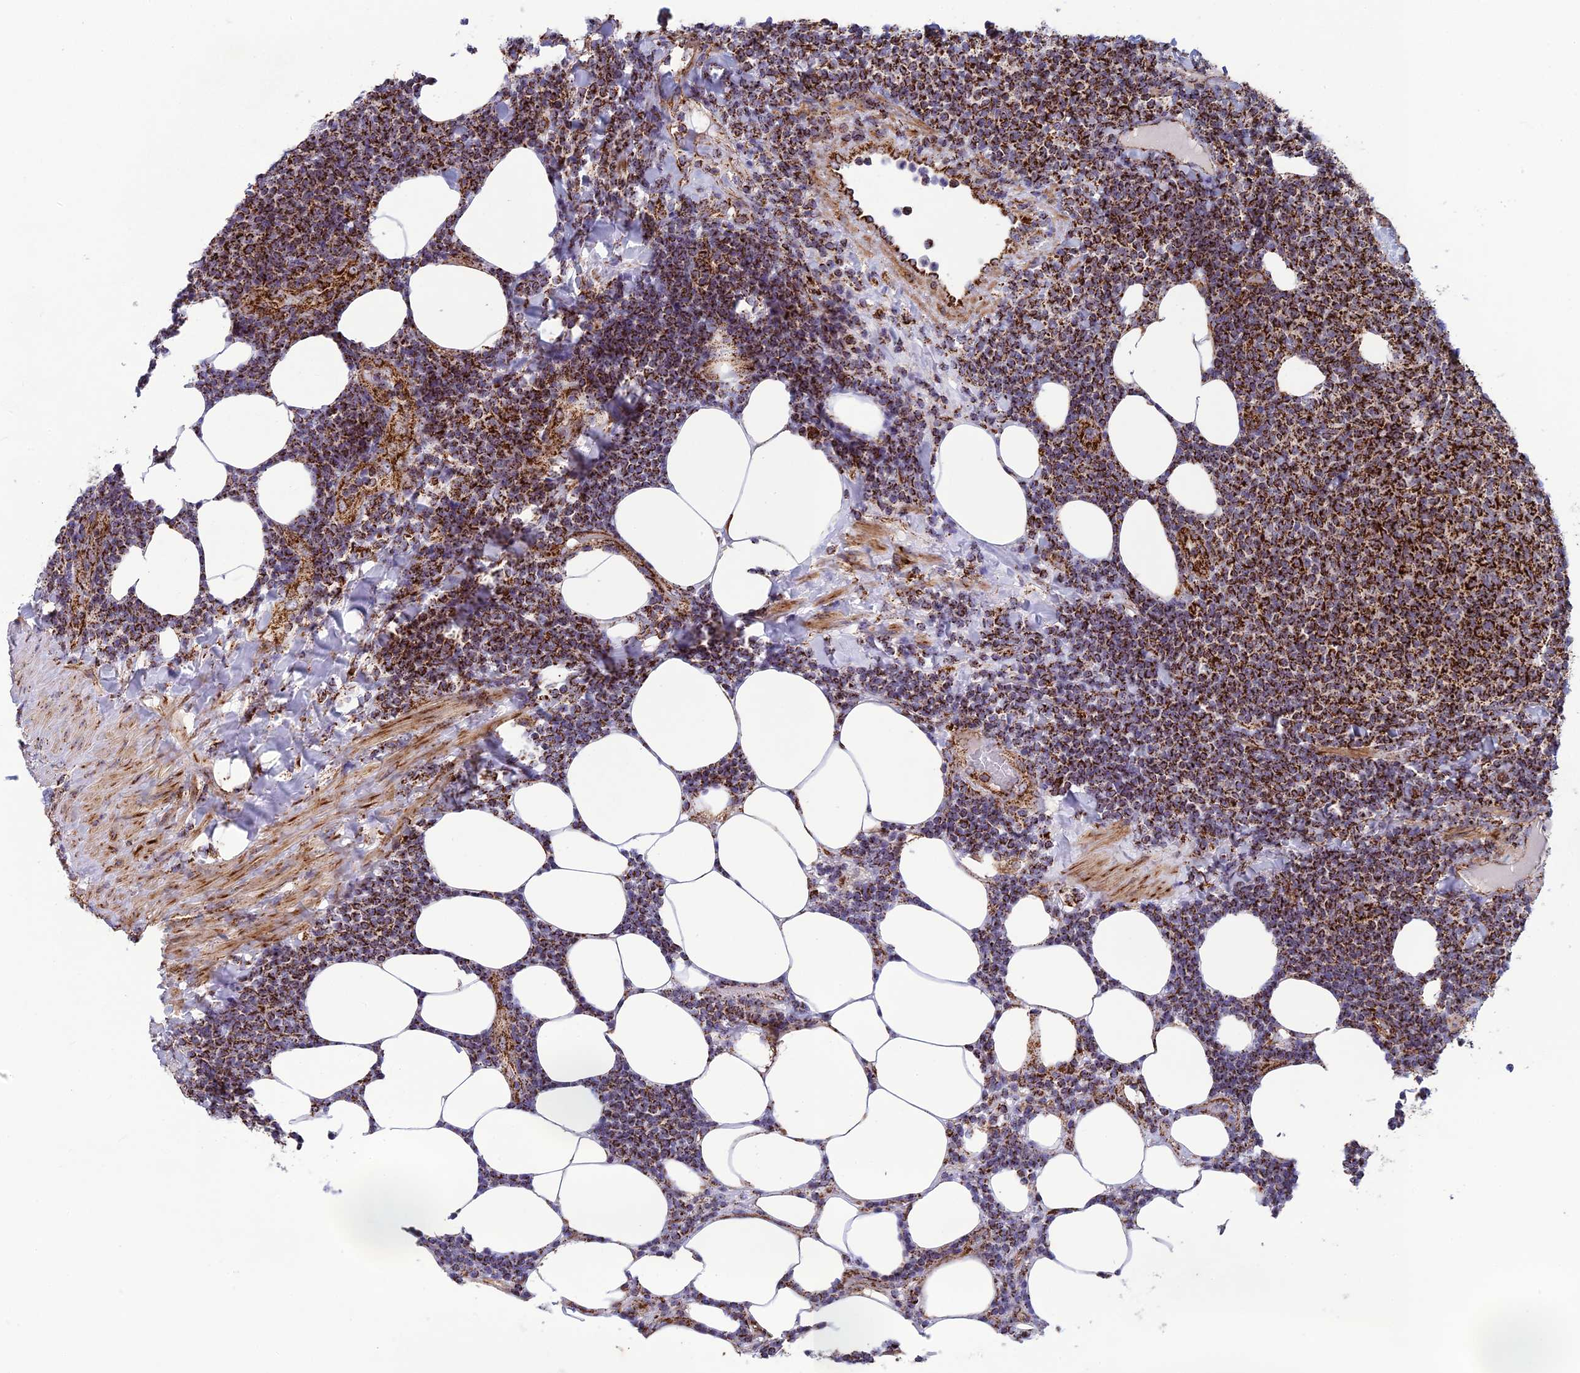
{"staining": {"intensity": "strong", "quantity": ">75%", "location": "cytoplasmic/membranous"}, "tissue": "lymphoma", "cell_type": "Tumor cells", "image_type": "cancer", "snomed": [{"axis": "morphology", "description": "Malignant lymphoma, non-Hodgkin's type, Low grade"}, {"axis": "topography", "description": "Lymph node"}], "caption": "Immunohistochemistry histopathology image of neoplastic tissue: human low-grade malignant lymphoma, non-Hodgkin's type stained using IHC displays high levels of strong protein expression localized specifically in the cytoplasmic/membranous of tumor cells, appearing as a cytoplasmic/membranous brown color.", "gene": "MRPS18B", "patient": {"sex": "male", "age": 66}}